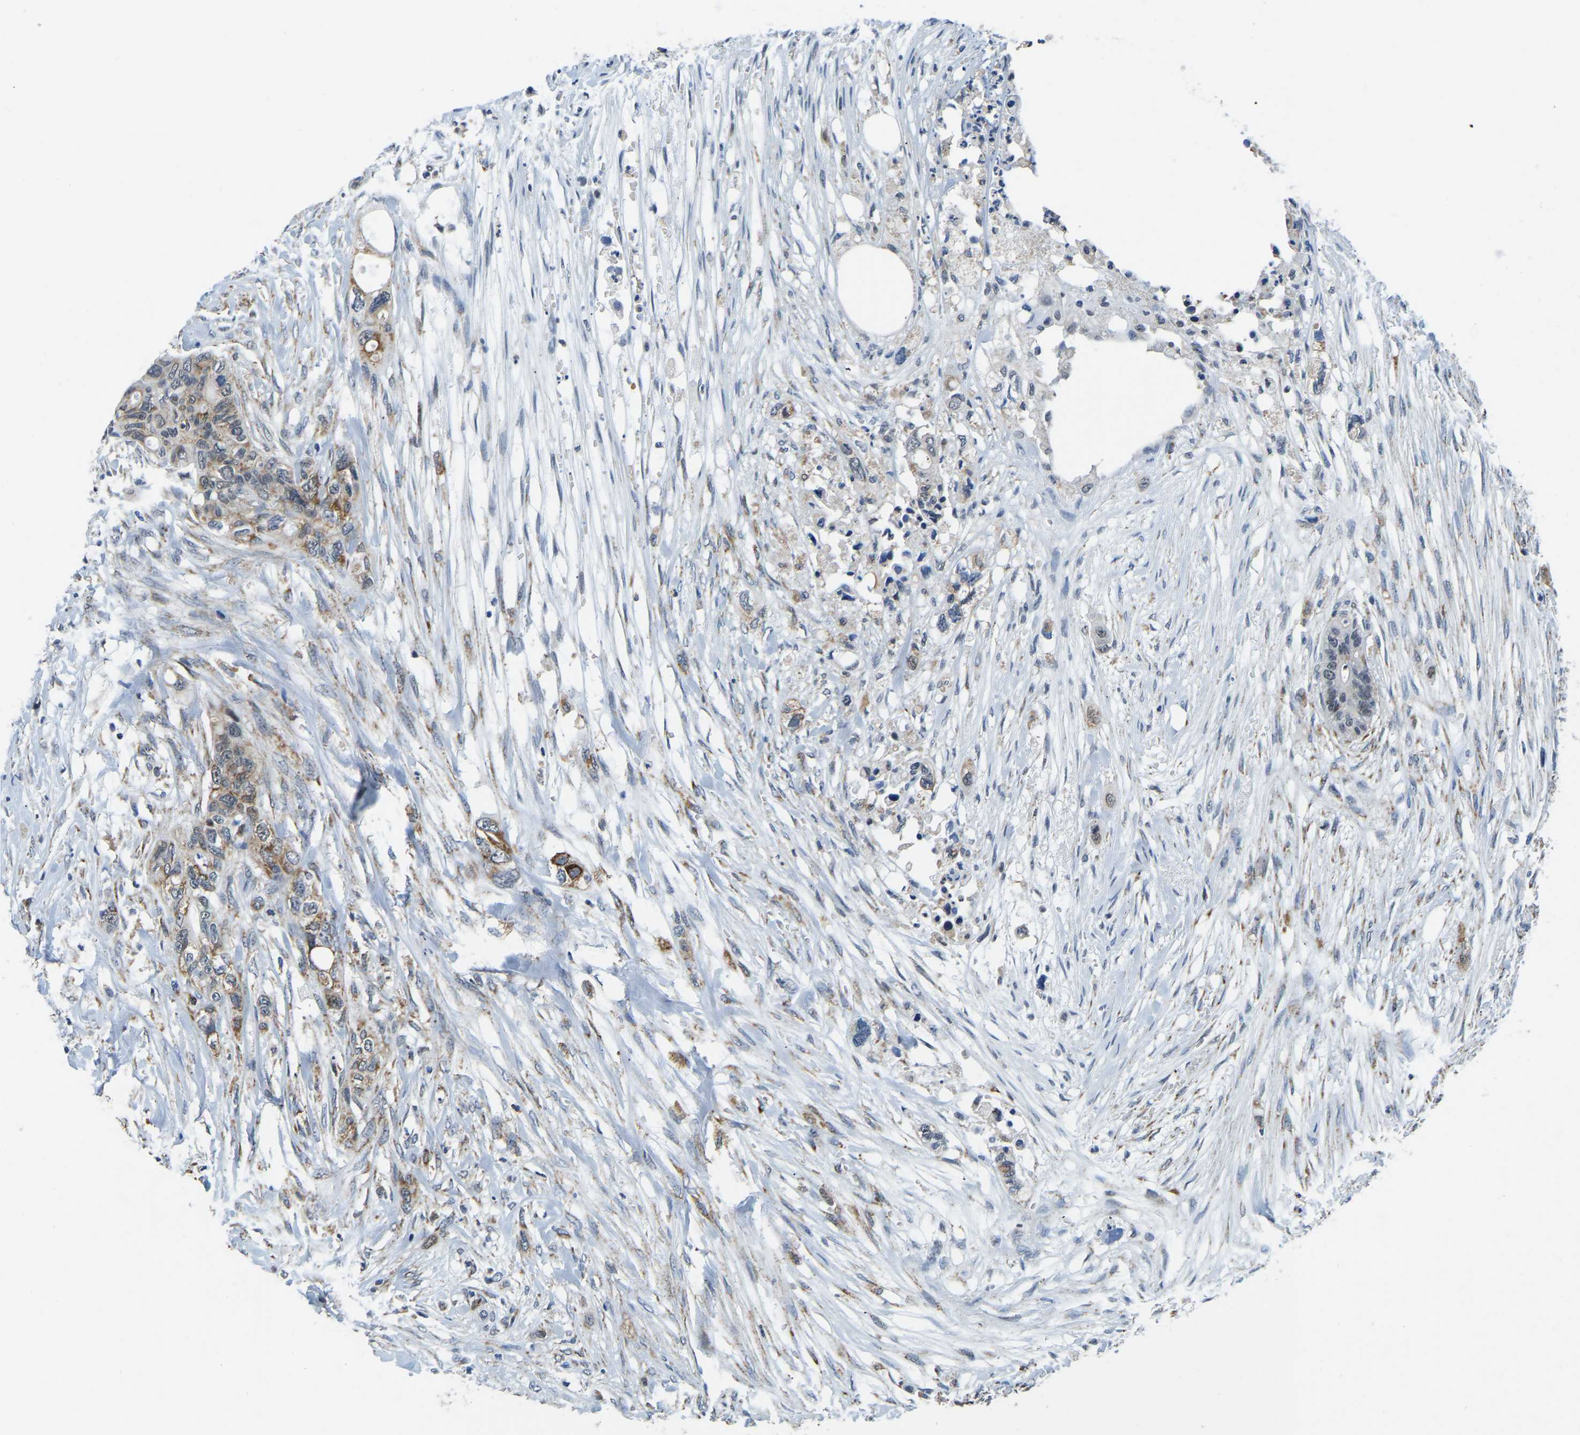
{"staining": {"intensity": "moderate", "quantity": "25%-75%", "location": "cytoplasmic/membranous,nuclear"}, "tissue": "colorectal cancer", "cell_type": "Tumor cells", "image_type": "cancer", "snomed": [{"axis": "morphology", "description": "Adenocarcinoma, NOS"}, {"axis": "topography", "description": "Colon"}], "caption": "Human colorectal cancer (adenocarcinoma) stained with a brown dye demonstrates moderate cytoplasmic/membranous and nuclear positive staining in approximately 25%-75% of tumor cells.", "gene": "BNIP3L", "patient": {"sex": "female", "age": 57}}